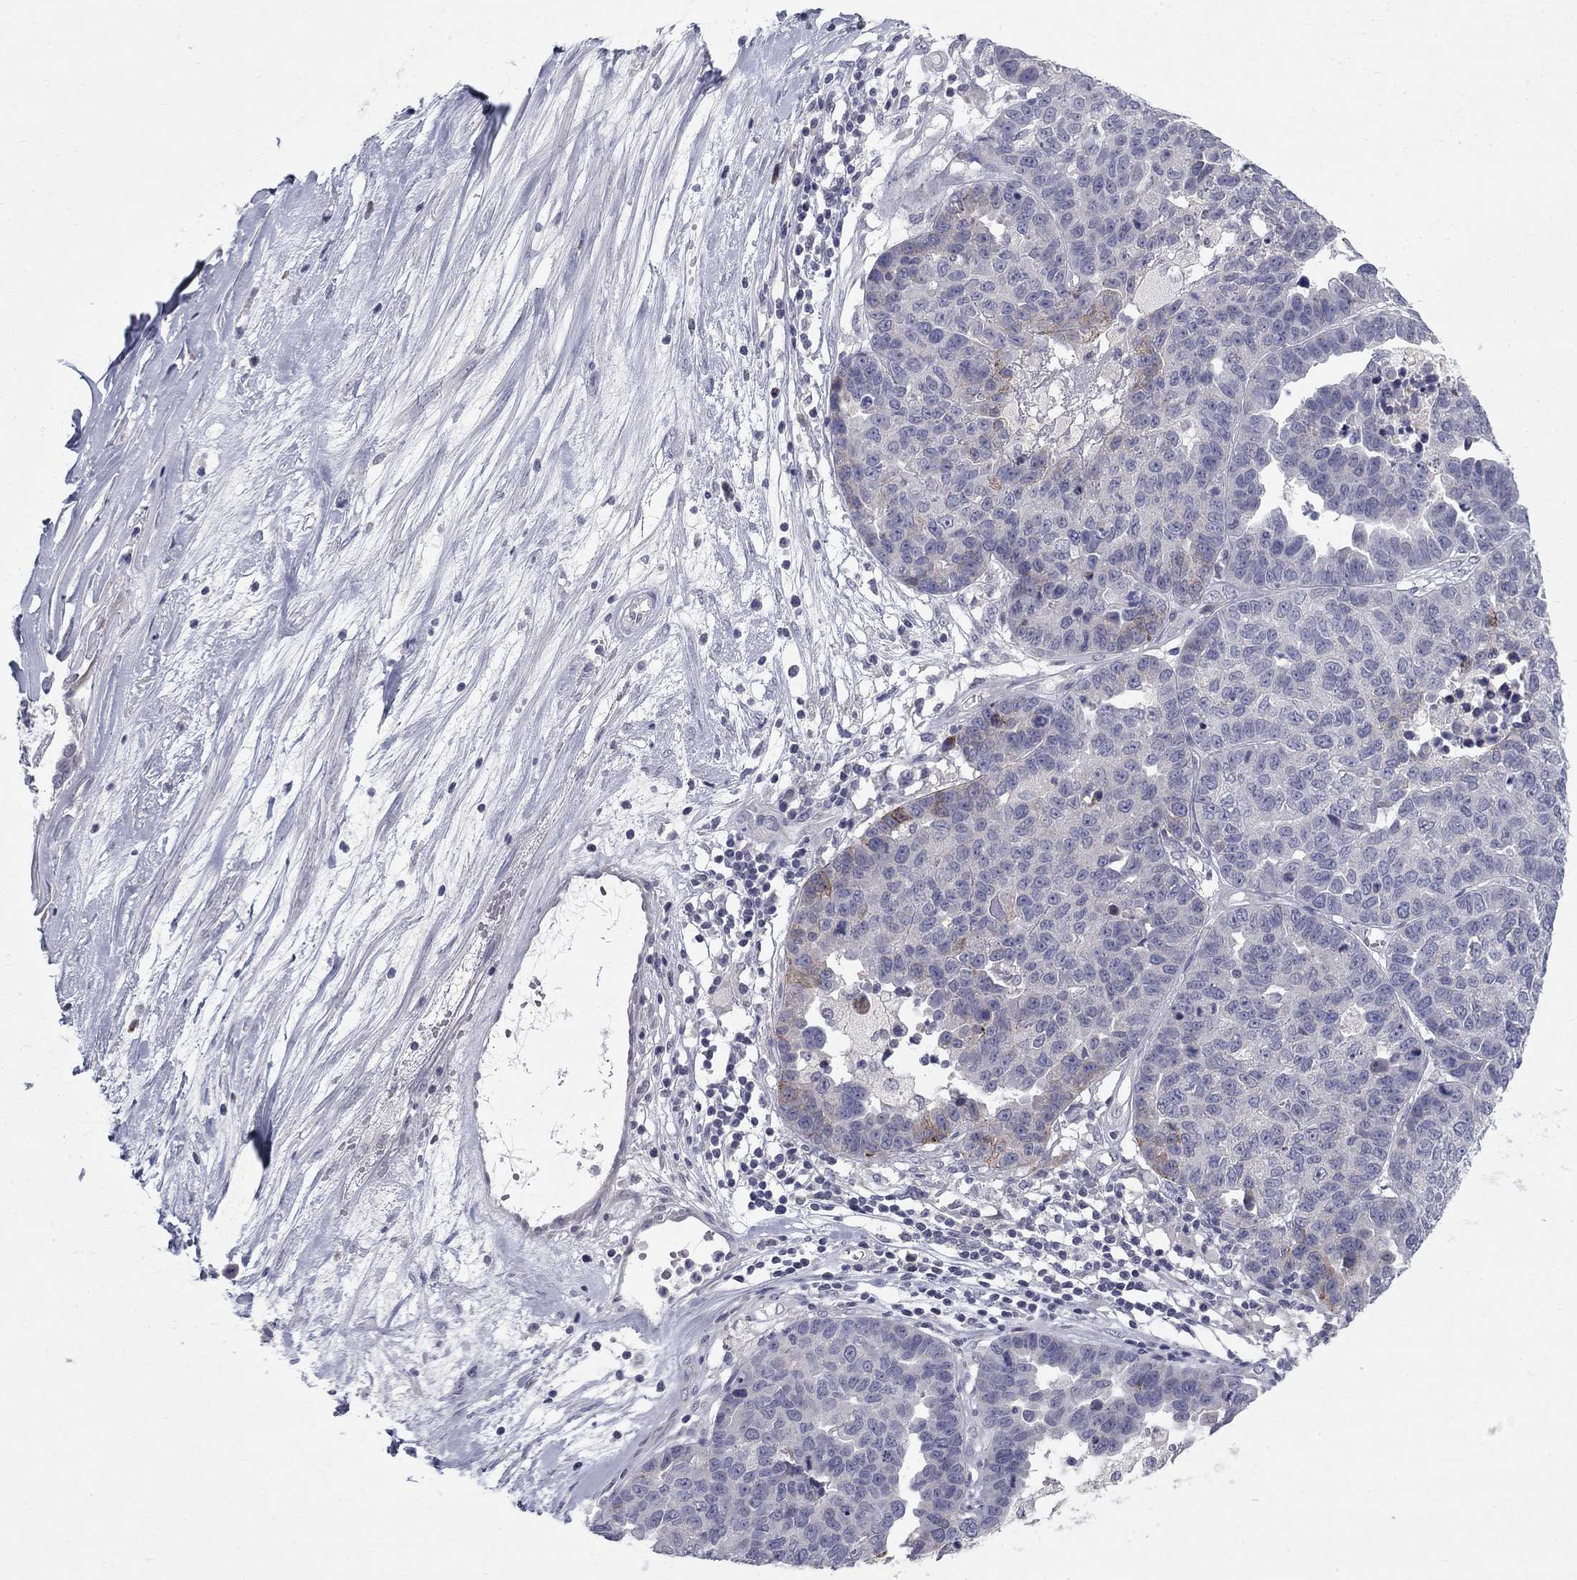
{"staining": {"intensity": "weak", "quantity": "<25%", "location": "cytoplasmic/membranous"}, "tissue": "ovarian cancer", "cell_type": "Tumor cells", "image_type": "cancer", "snomed": [{"axis": "morphology", "description": "Cystadenocarcinoma, serous, NOS"}, {"axis": "topography", "description": "Ovary"}], "caption": "There is no significant expression in tumor cells of serous cystadenocarcinoma (ovarian).", "gene": "NTRK2", "patient": {"sex": "female", "age": 87}}